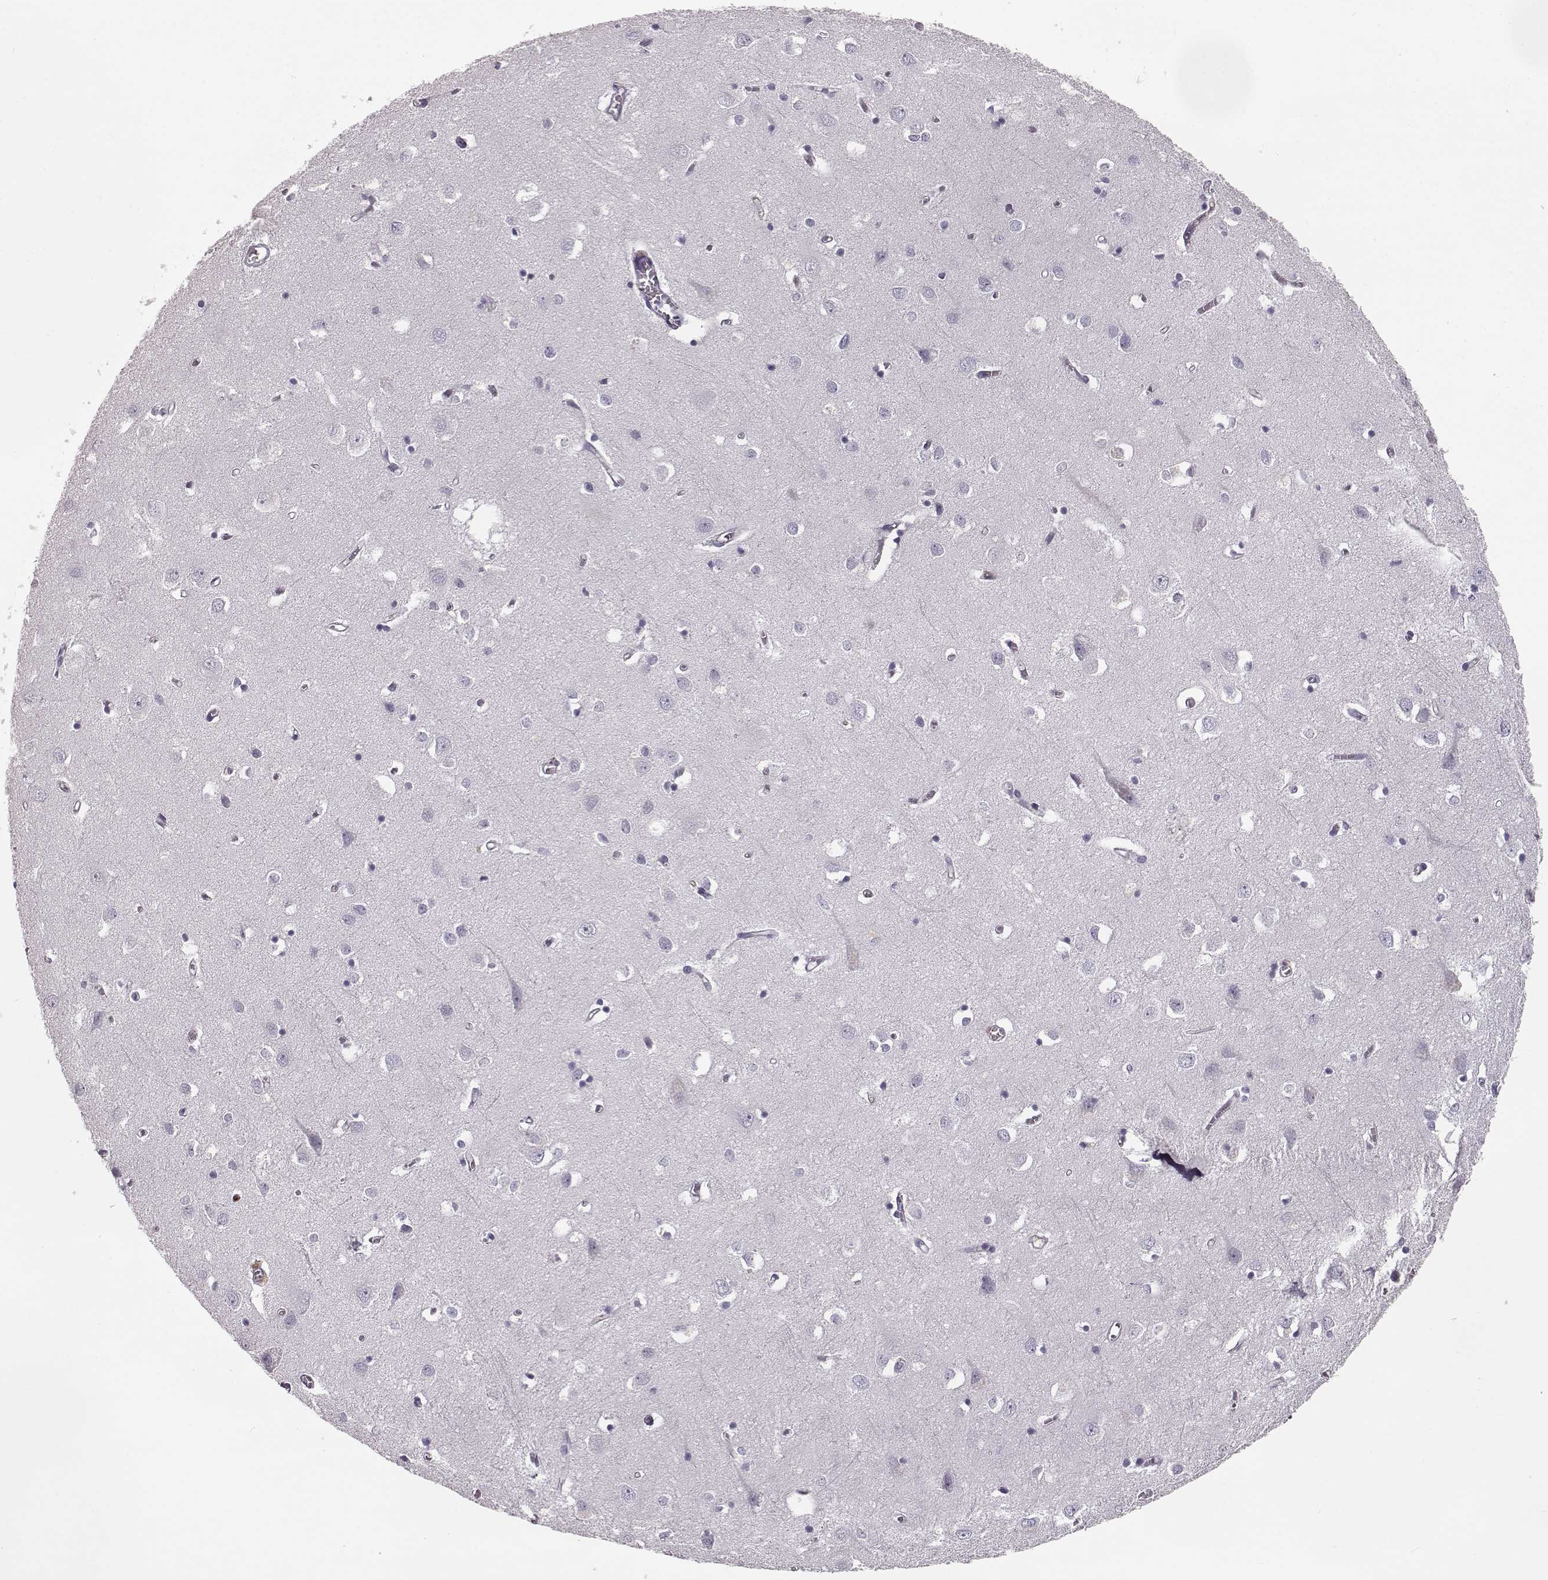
{"staining": {"intensity": "negative", "quantity": "none", "location": "none"}, "tissue": "cerebral cortex", "cell_type": "Endothelial cells", "image_type": "normal", "snomed": [{"axis": "morphology", "description": "Normal tissue, NOS"}, {"axis": "topography", "description": "Cerebral cortex"}], "caption": "Endothelial cells show no significant protein expression in unremarkable cerebral cortex.", "gene": "CCL19", "patient": {"sex": "male", "age": 70}}